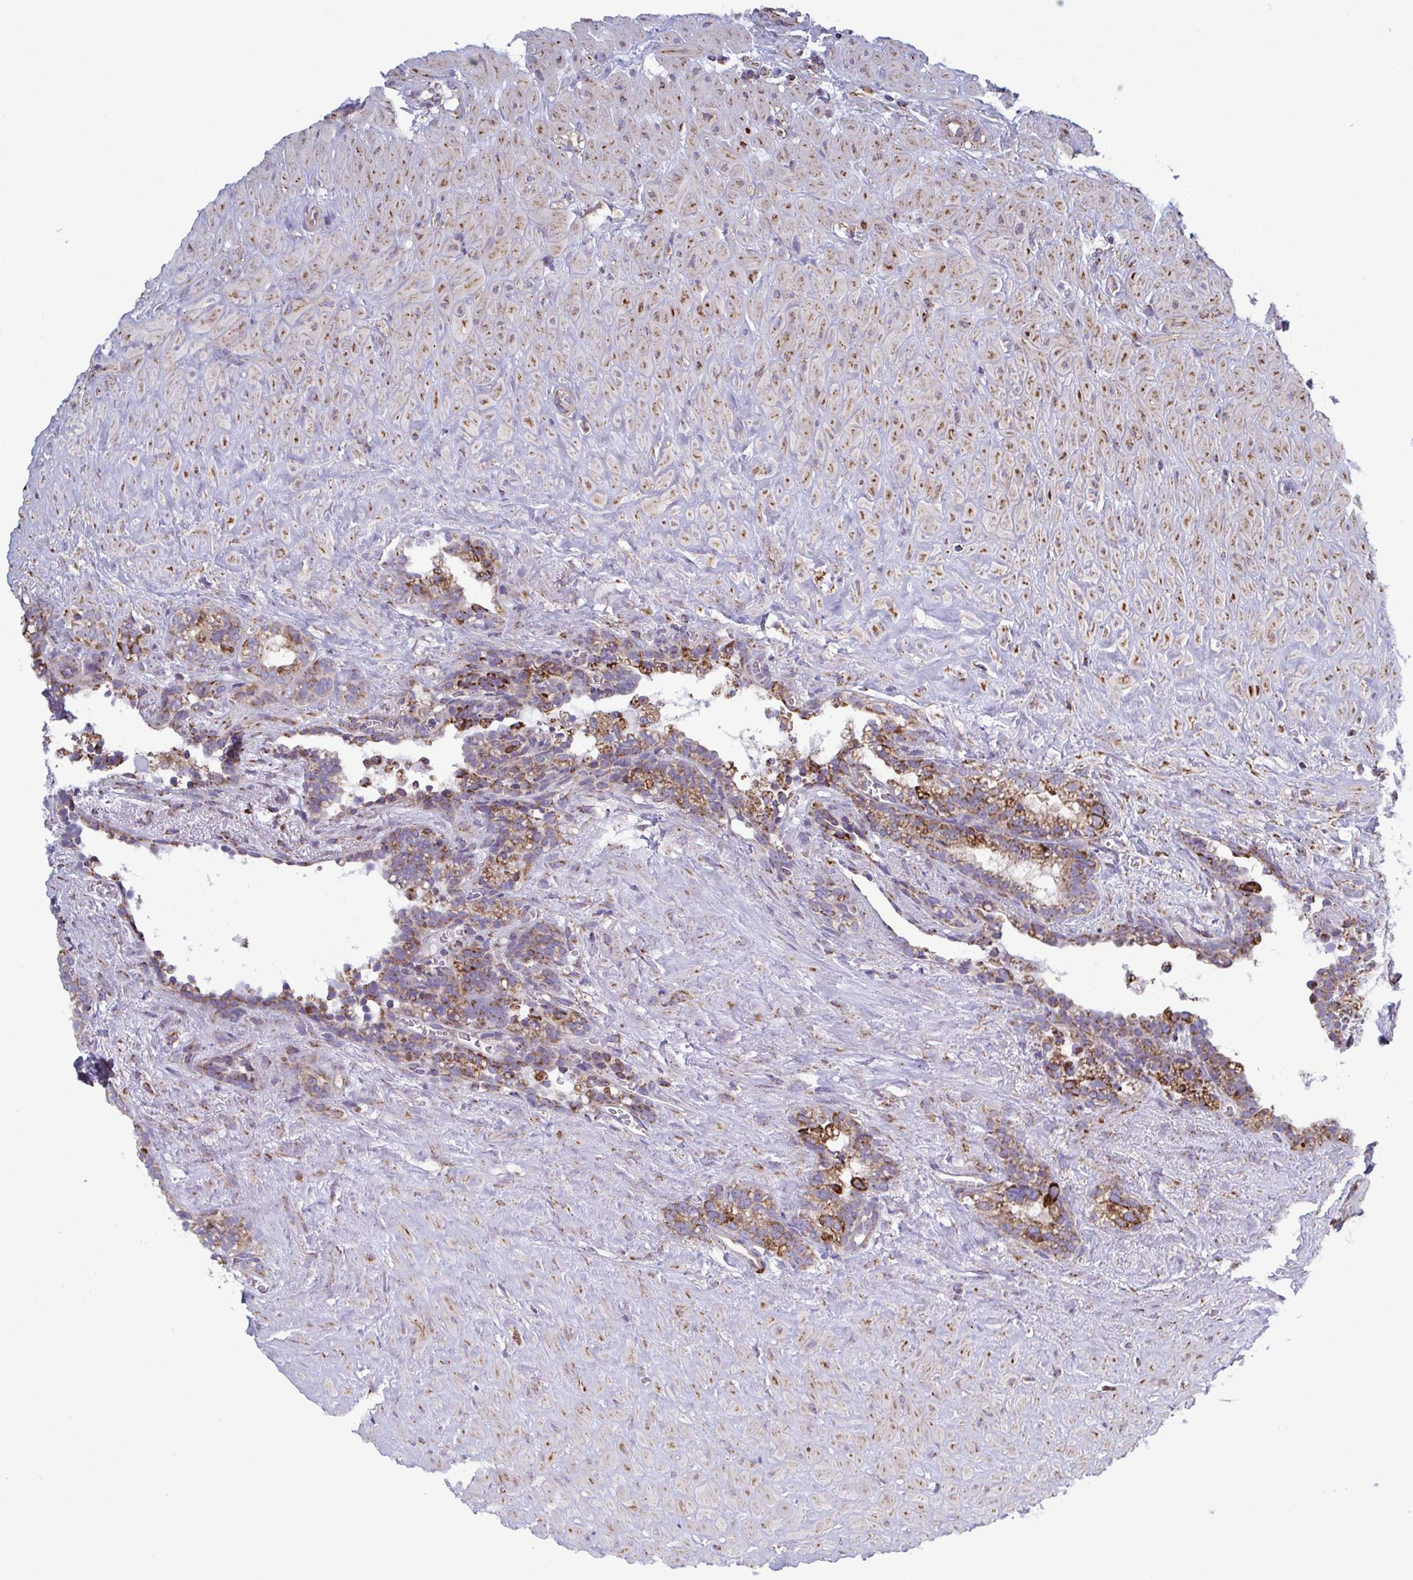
{"staining": {"intensity": "strong", "quantity": ">75%", "location": "cytoplasmic/membranous"}, "tissue": "seminal vesicle", "cell_type": "Glandular cells", "image_type": "normal", "snomed": [{"axis": "morphology", "description": "Normal tissue, NOS"}, {"axis": "topography", "description": "Seminal veicle"}], "caption": "The micrograph displays a brown stain indicating the presence of a protein in the cytoplasmic/membranous of glandular cells in seminal vesicle. (Stains: DAB in brown, nuclei in blue, Microscopy: brightfield microscopy at high magnification).", "gene": "CSDE1", "patient": {"sex": "male", "age": 76}}